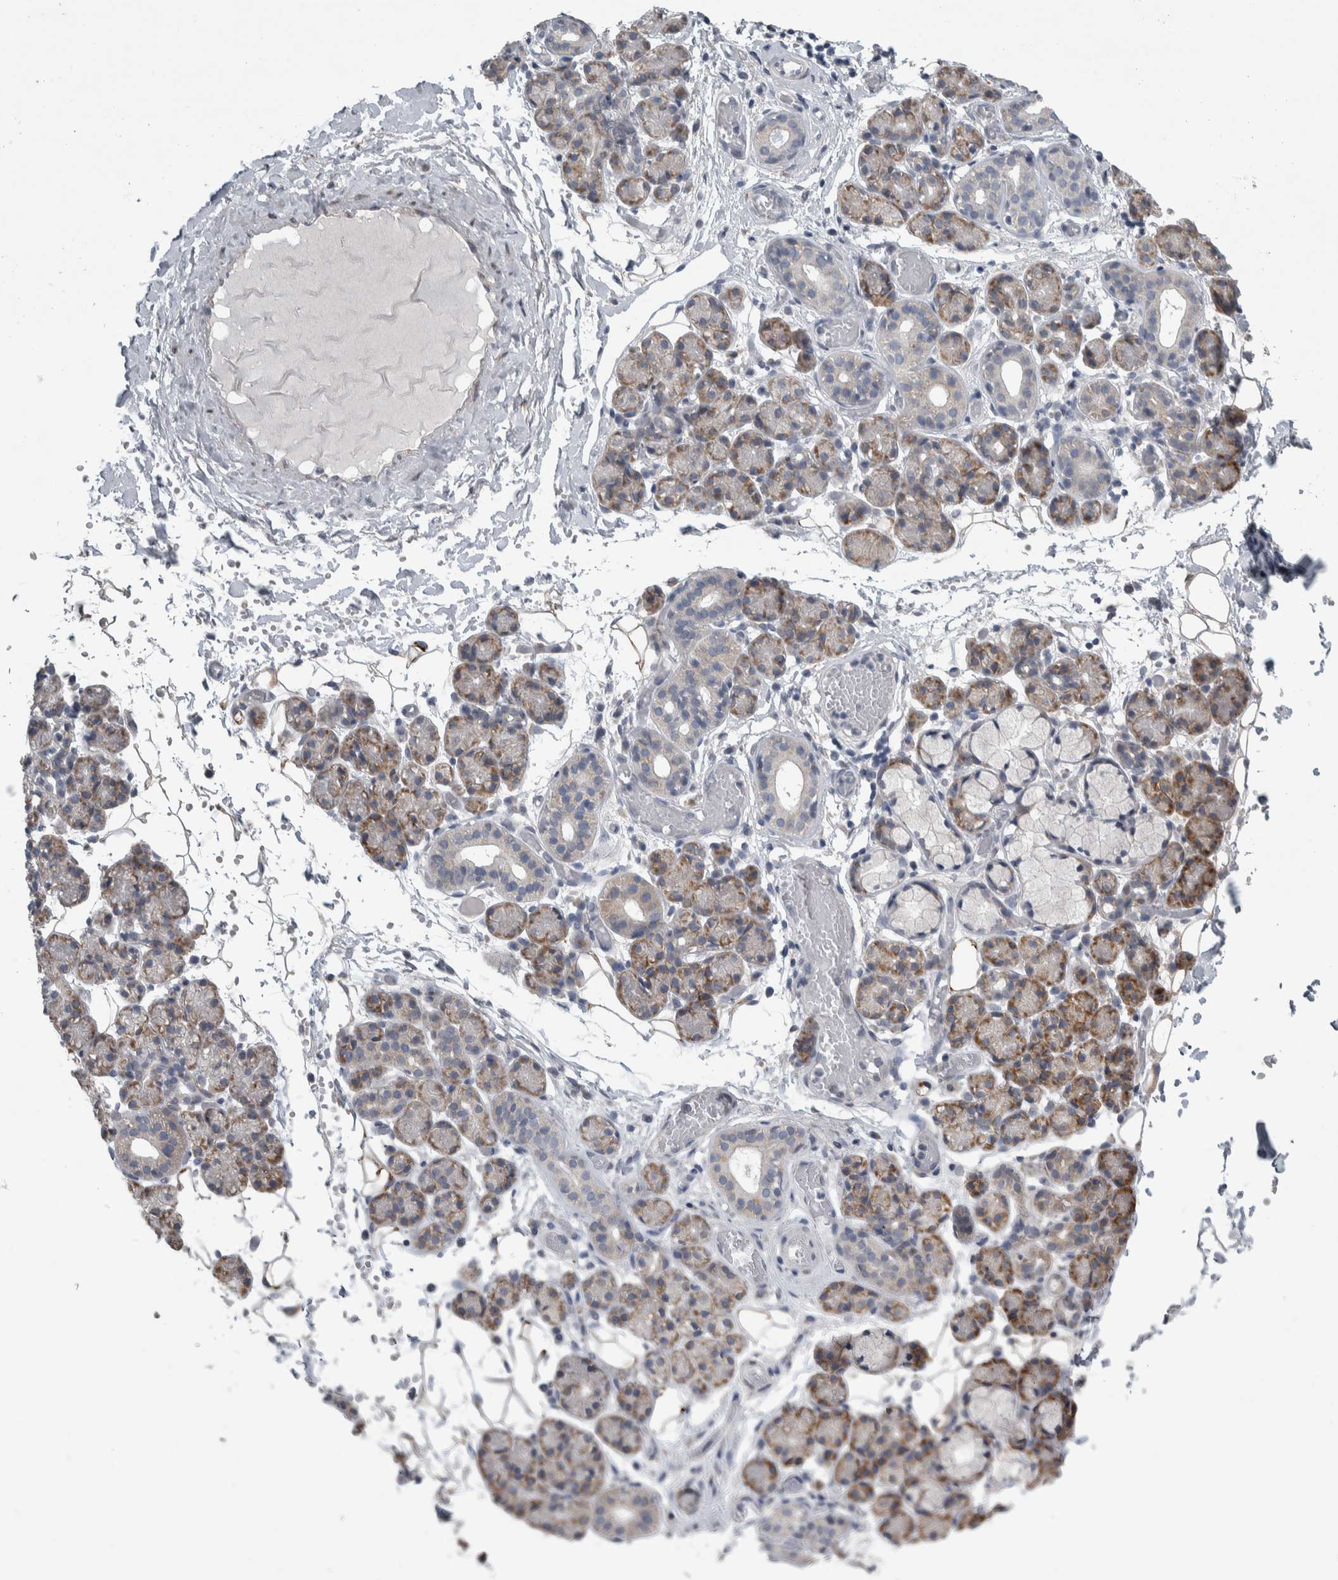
{"staining": {"intensity": "moderate", "quantity": "25%-75%", "location": "cytoplasmic/membranous"}, "tissue": "salivary gland", "cell_type": "Glandular cells", "image_type": "normal", "snomed": [{"axis": "morphology", "description": "Normal tissue, NOS"}, {"axis": "topography", "description": "Salivary gland"}], "caption": "Immunohistochemical staining of benign salivary gland demonstrates medium levels of moderate cytoplasmic/membranous expression in approximately 25%-75% of glandular cells.", "gene": "SIGMAR1", "patient": {"sex": "male", "age": 63}}